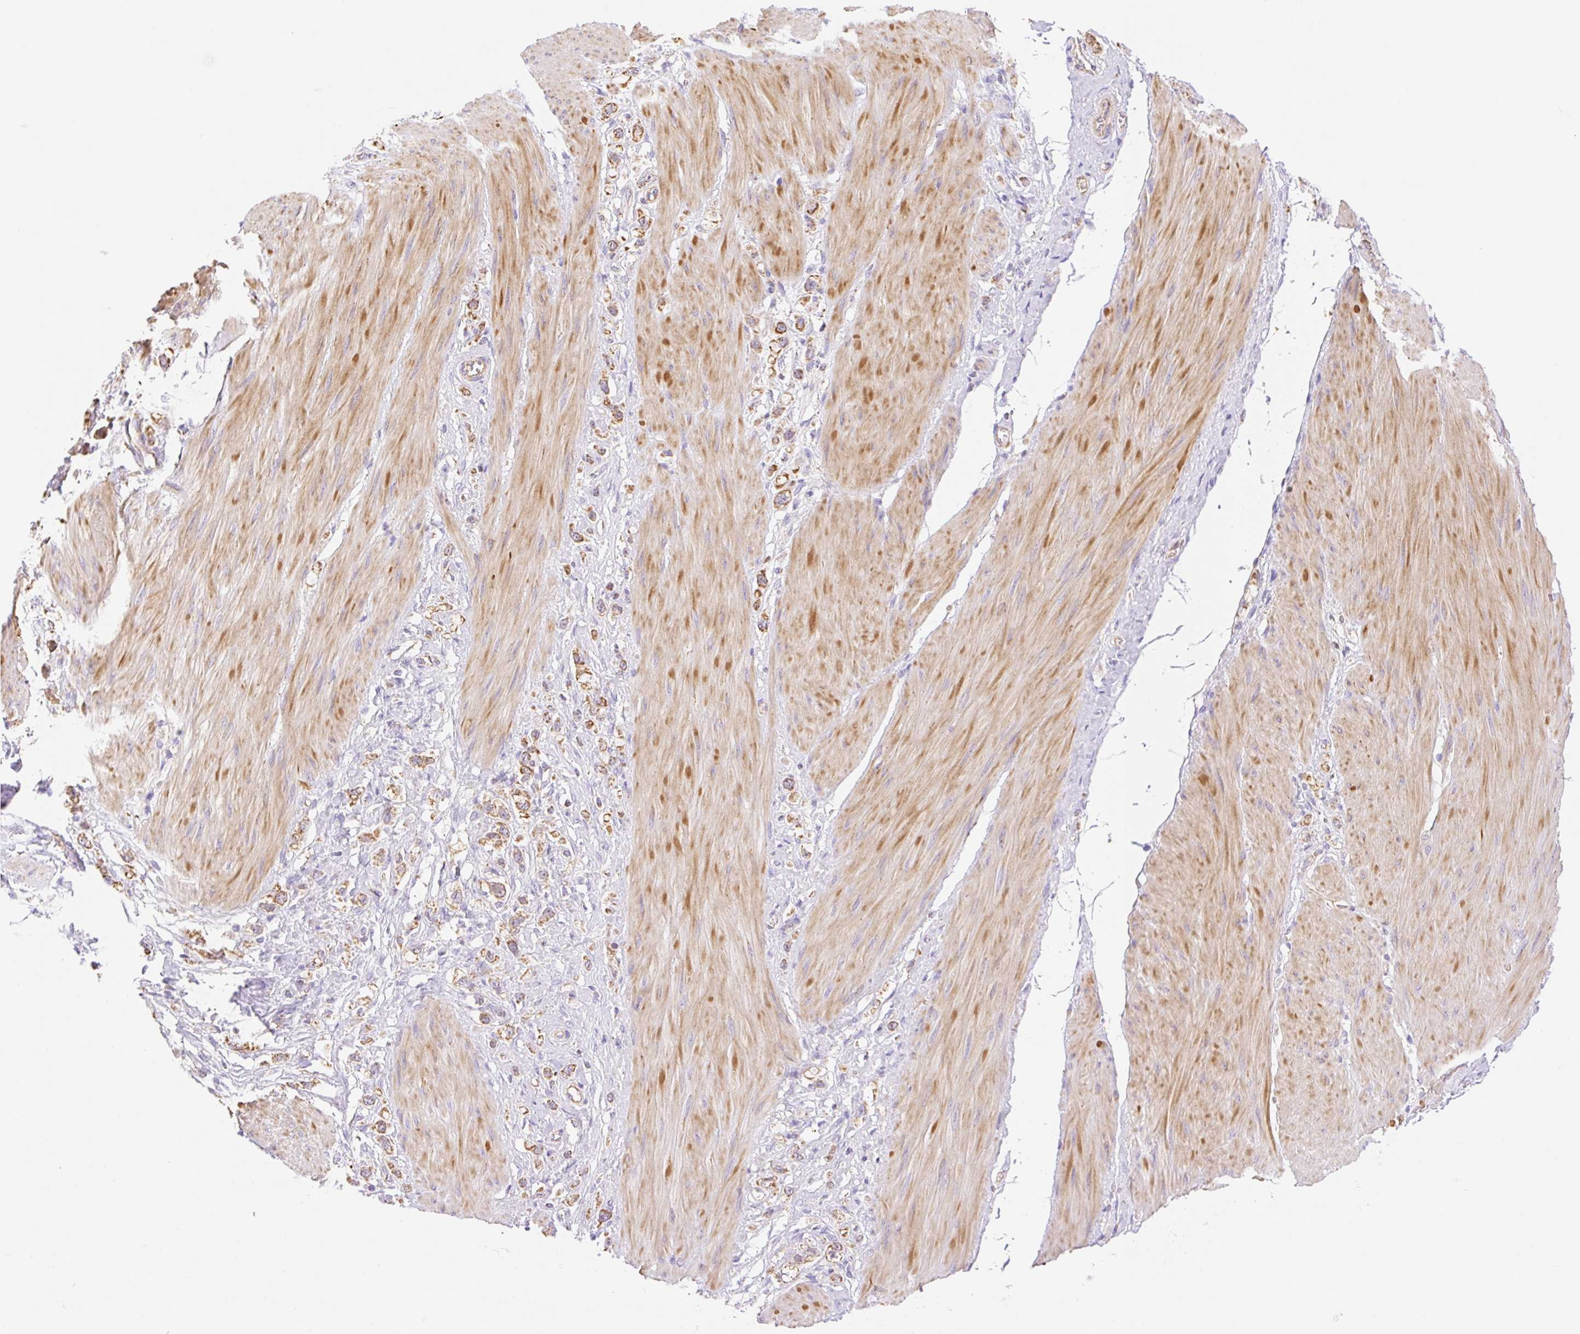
{"staining": {"intensity": "moderate", "quantity": ">75%", "location": "cytoplasmic/membranous"}, "tissue": "stomach cancer", "cell_type": "Tumor cells", "image_type": "cancer", "snomed": [{"axis": "morphology", "description": "Adenocarcinoma, NOS"}, {"axis": "topography", "description": "Stomach"}], "caption": "Tumor cells display medium levels of moderate cytoplasmic/membranous positivity in about >75% of cells in adenocarcinoma (stomach). The staining is performed using DAB brown chromogen to label protein expression. The nuclei are counter-stained blue using hematoxylin.", "gene": "ESAM", "patient": {"sex": "female", "age": 65}}